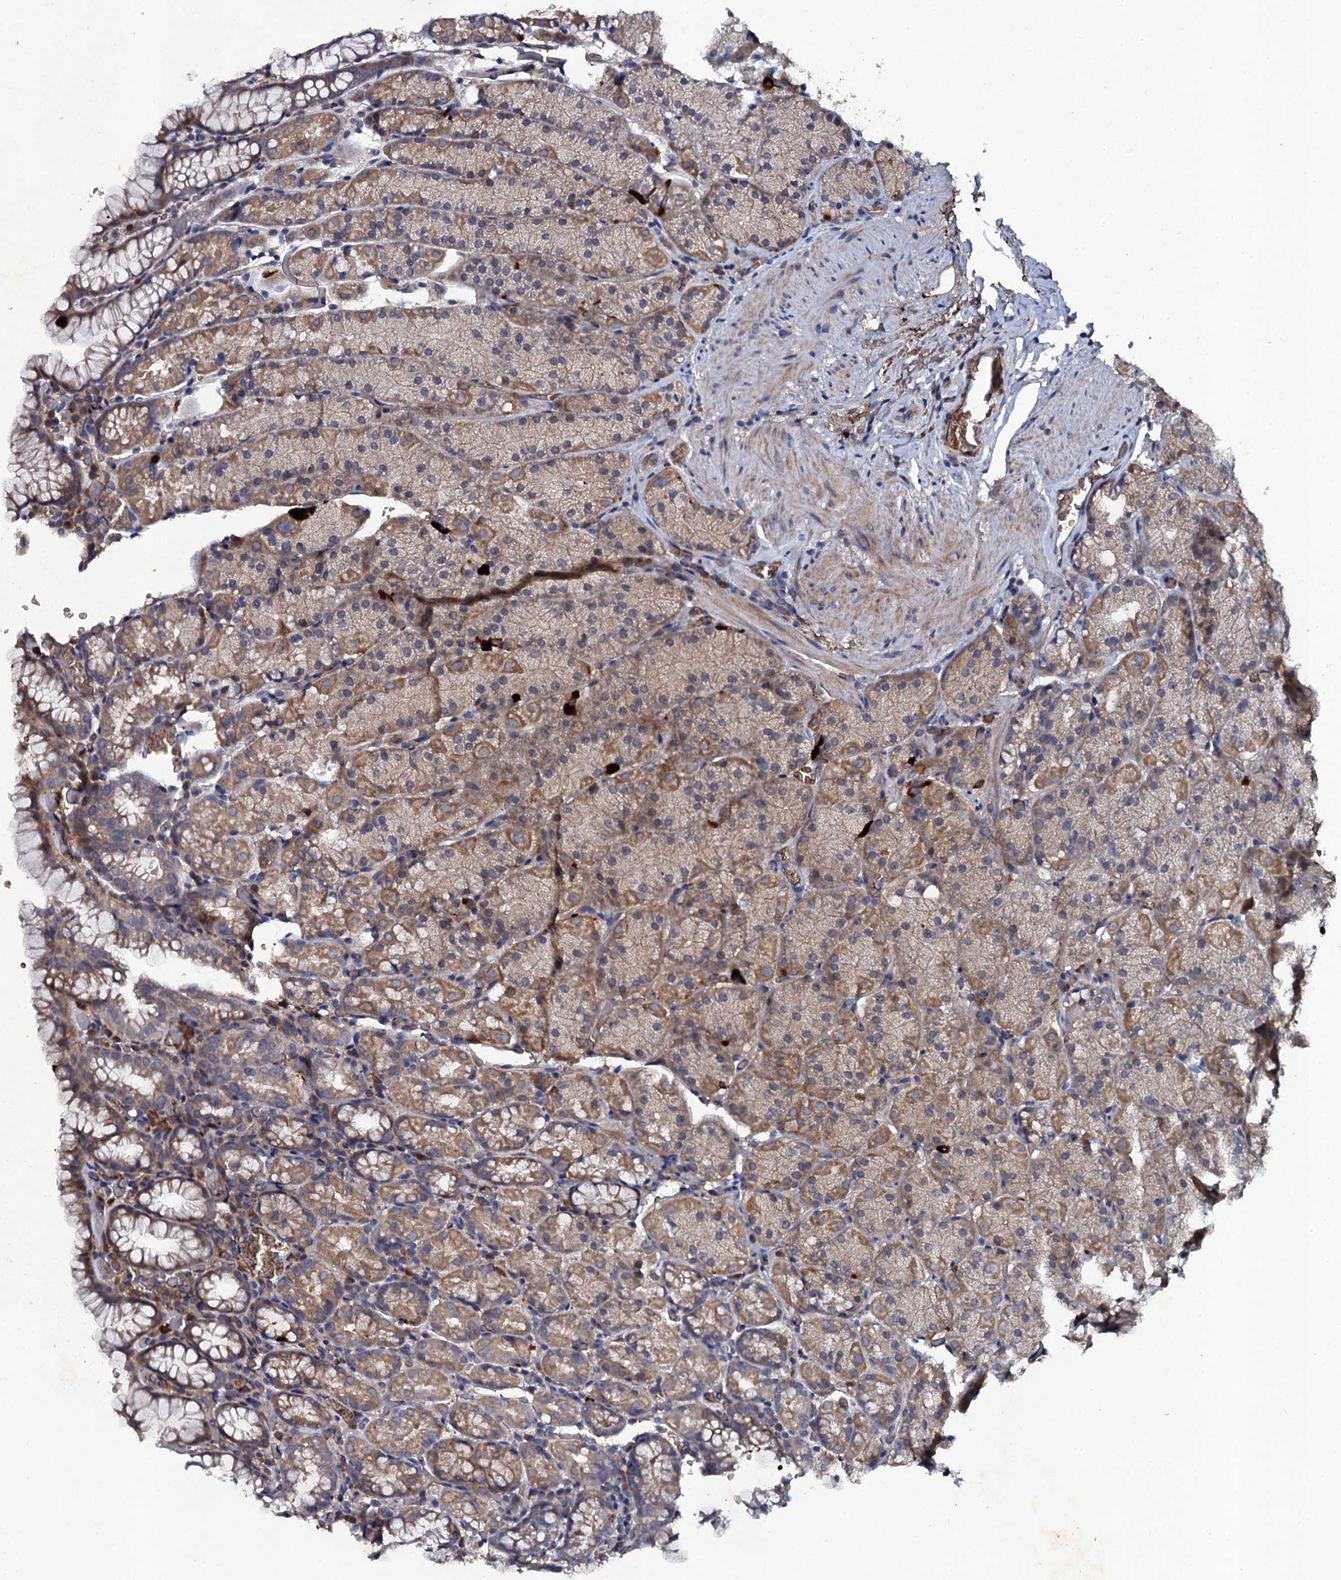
{"staining": {"intensity": "moderate", "quantity": ">75%", "location": "cytoplasmic/membranous"}, "tissue": "stomach", "cell_type": "Glandular cells", "image_type": "normal", "snomed": [{"axis": "morphology", "description": "Normal tissue, NOS"}, {"axis": "topography", "description": "Stomach, upper"}, {"axis": "topography", "description": "Stomach, lower"}], "caption": "The photomicrograph displays staining of unremarkable stomach, revealing moderate cytoplasmic/membranous protein positivity (brown color) within glandular cells.", "gene": "LRRC28", "patient": {"sex": "male", "age": 80}}